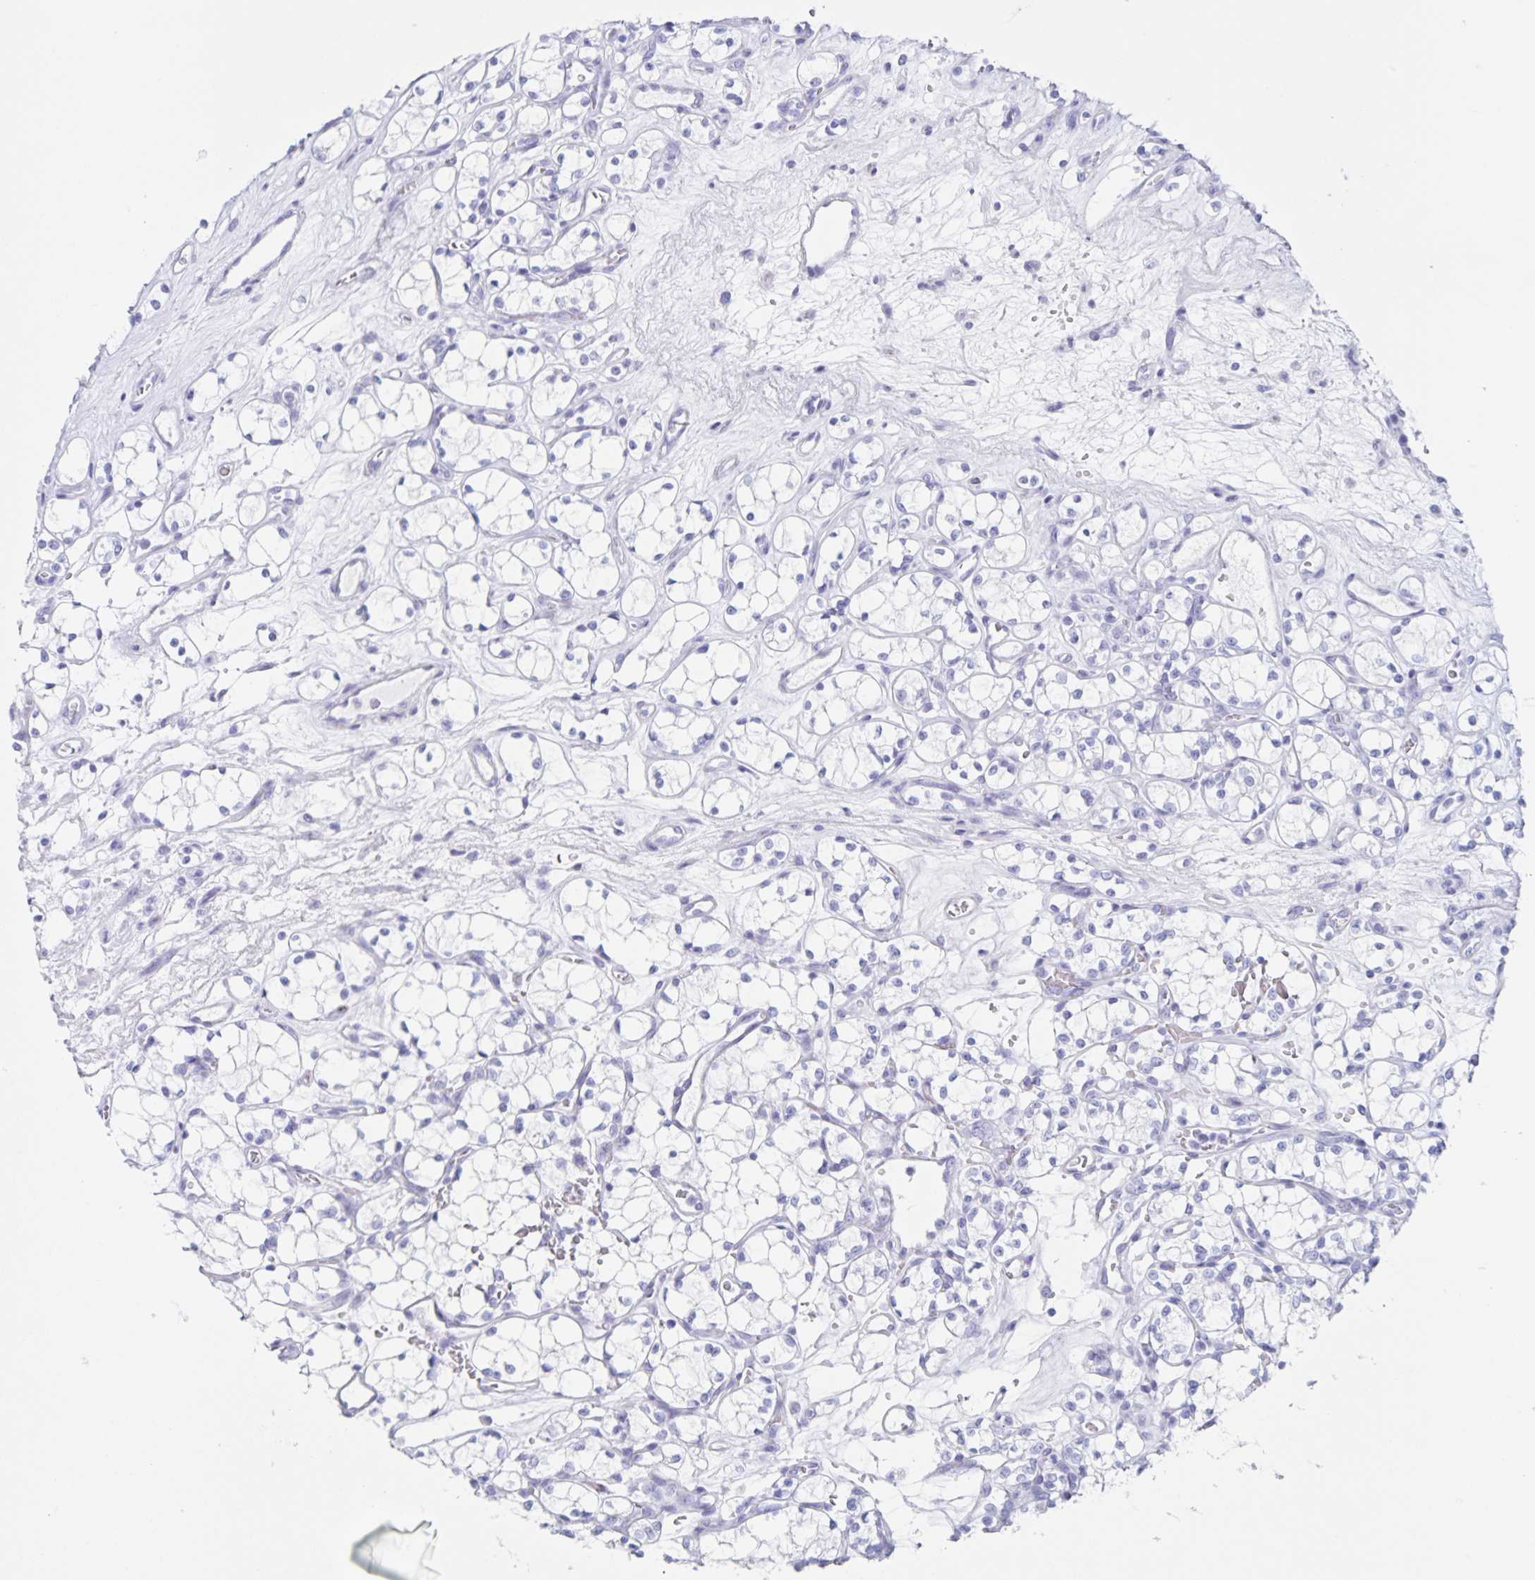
{"staining": {"intensity": "negative", "quantity": "none", "location": "none"}, "tissue": "renal cancer", "cell_type": "Tumor cells", "image_type": "cancer", "snomed": [{"axis": "morphology", "description": "Adenocarcinoma, NOS"}, {"axis": "topography", "description": "Kidney"}], "caption": "An image of renal cancer stained for a protein displays no brown staining in tumor cells.", "gene": "C12orf56", "patient": {"sex": "female", "age": 69}}